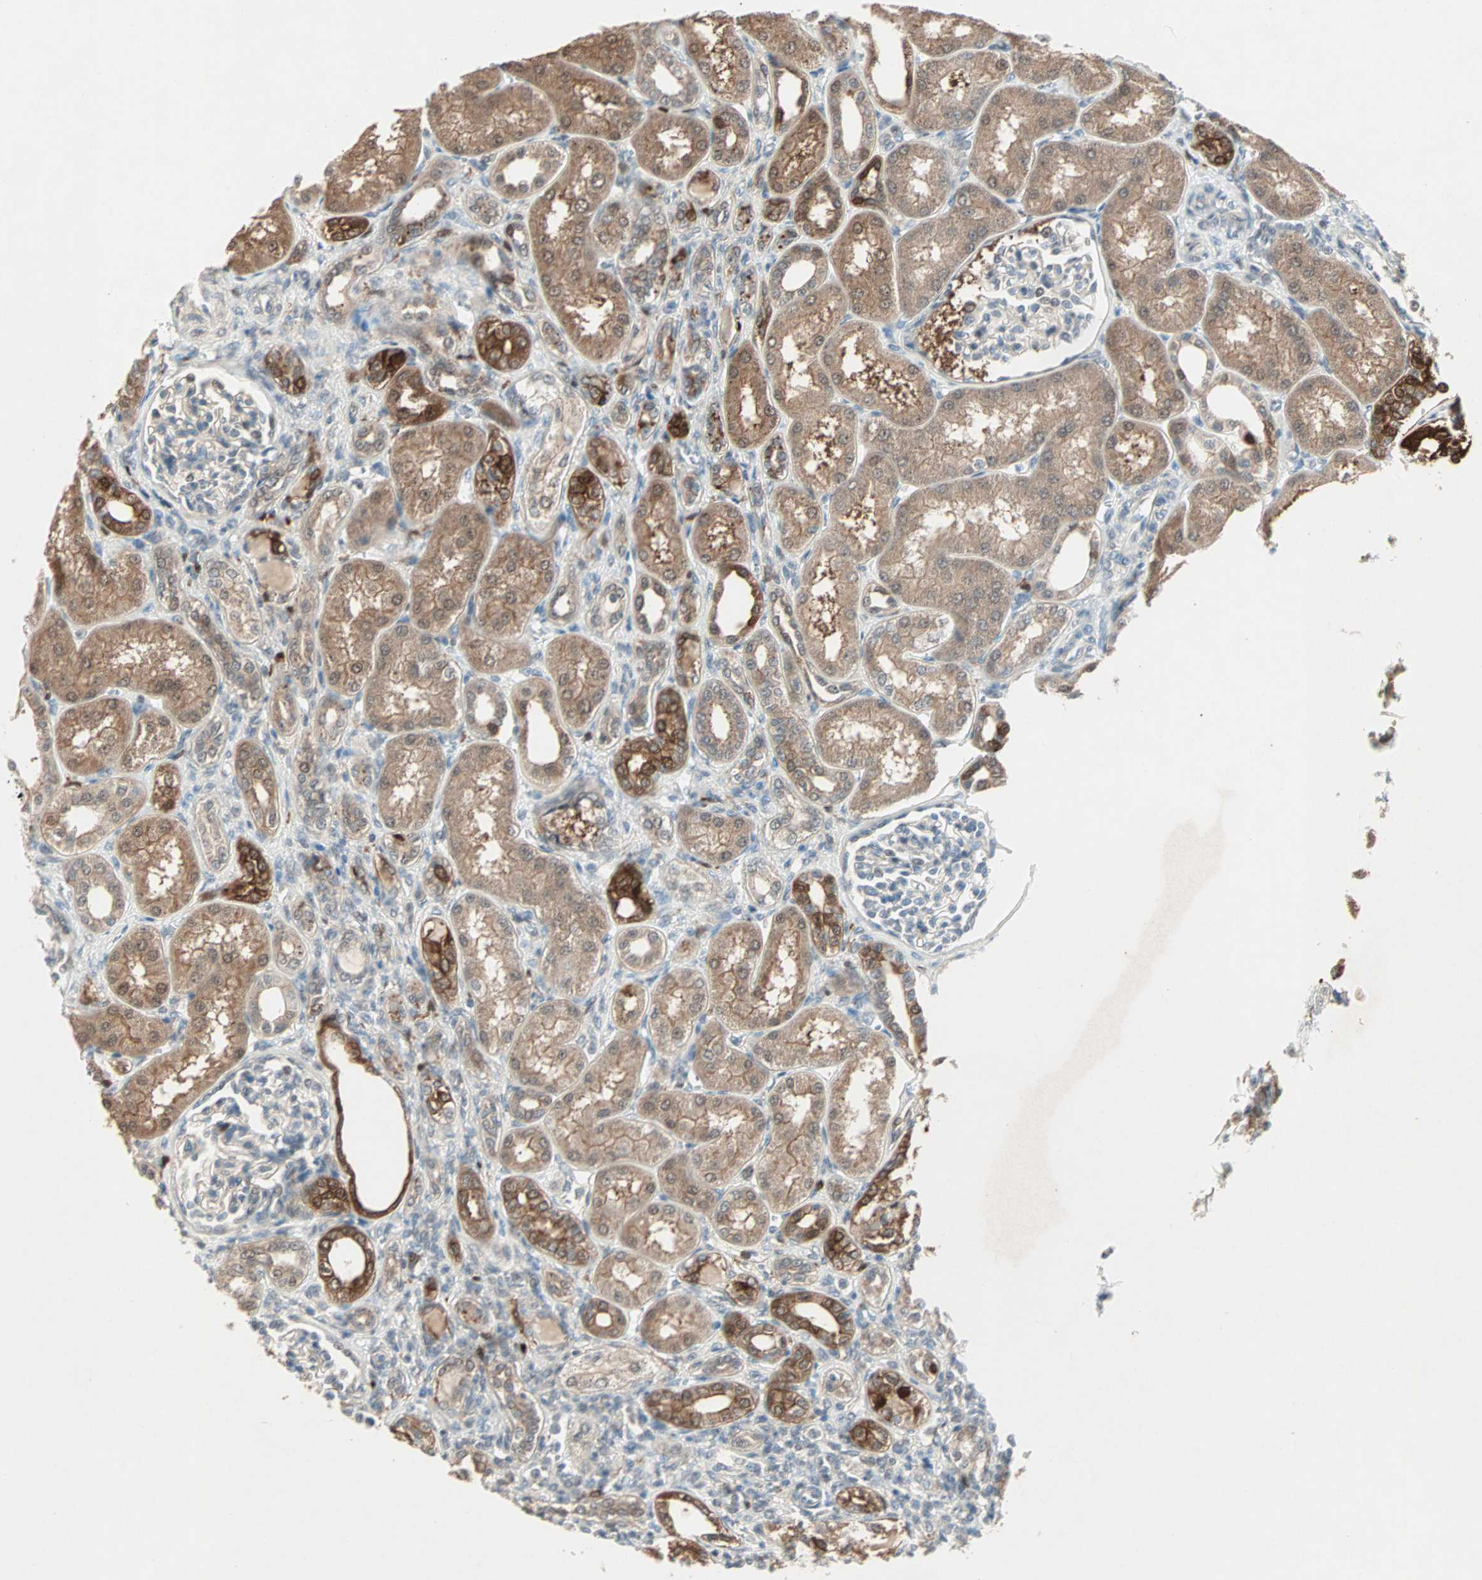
{"staining": {"intensity": "weak", "quantity": ">75%", "location": "cytoplasmic/membranous"}, "tissue": "kidney", "cell_type": "Cells in glomeruli", "image_type": "normal", "snomed": [{"axis": "morphology", "description": "Normal tissue, NOS"}, {"axis": "topography", "description": "Kidney"}], "caption": "About >75% of cells in glomeruli in benign human kidney display weak cytoplasmic/membranous protein expression as visualized by brown immunohistochemical staining.", "gene": "RTL6", "patient": {"sex": "male", "age": 7}}